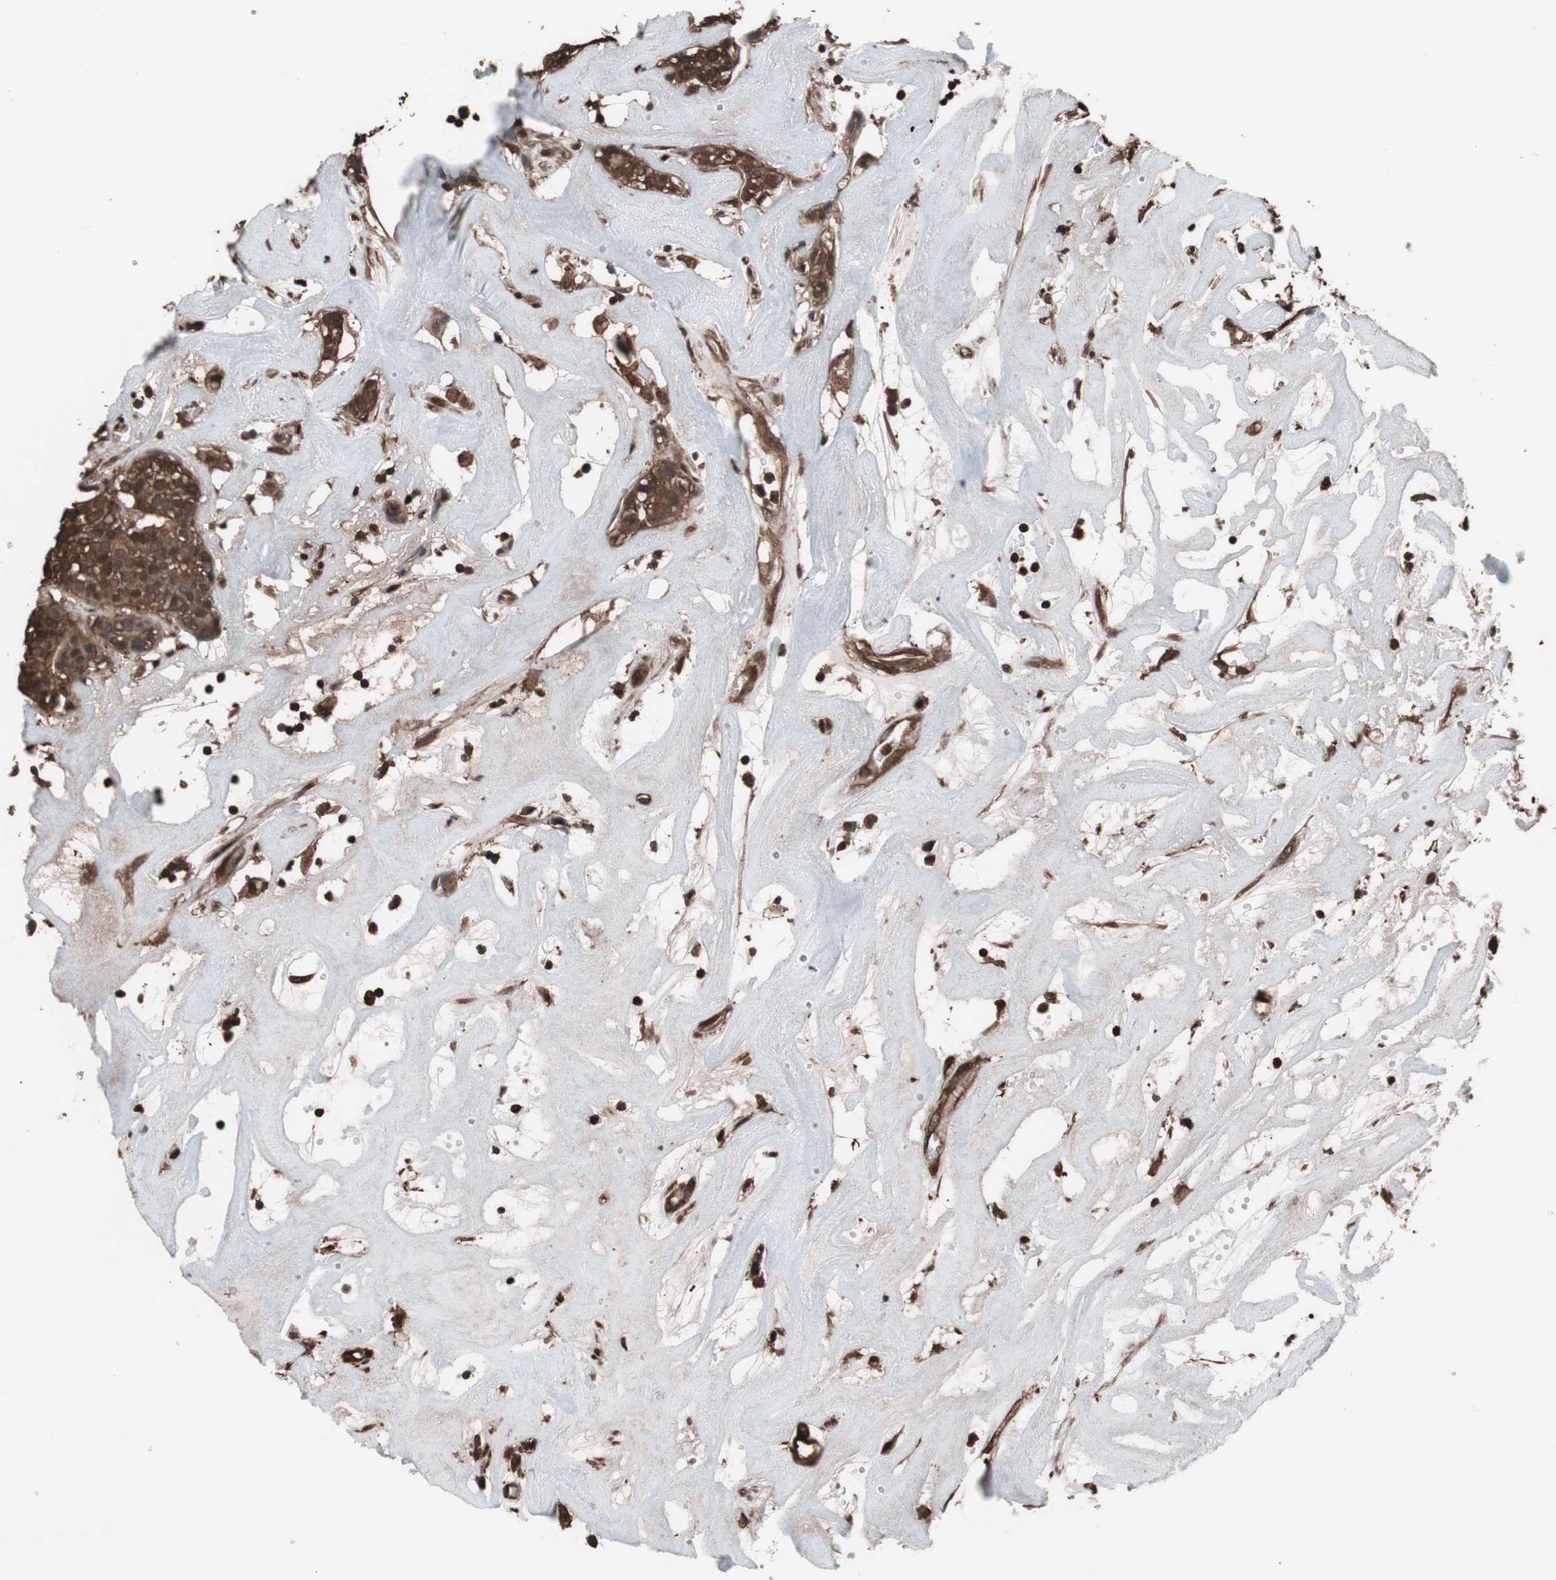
{"staining": {"intensity": "strong", "quantity": ">75%", "location": "cytoplasmic/membranous,nuclear"}, "tissue": "head and neck cancer", "cell_type": "Tumor cells", "image_type": "cancer", "snomed": [{"axis": "morphology", "description": "Adenocarcinoma, NOS"}, {"axis": "topography", "description": "Salivary gland"}, {"axis": "topography", "description": "Head-Neck"}], "caption": "Head and neck cancer stained for a protein (brown) exhibits strong cytoplasmic/membranous and nuclear positive positivity in about >75% of tumor cells.", "gene": "CALM2", "patient": {"sex": "female", "age": 65}}